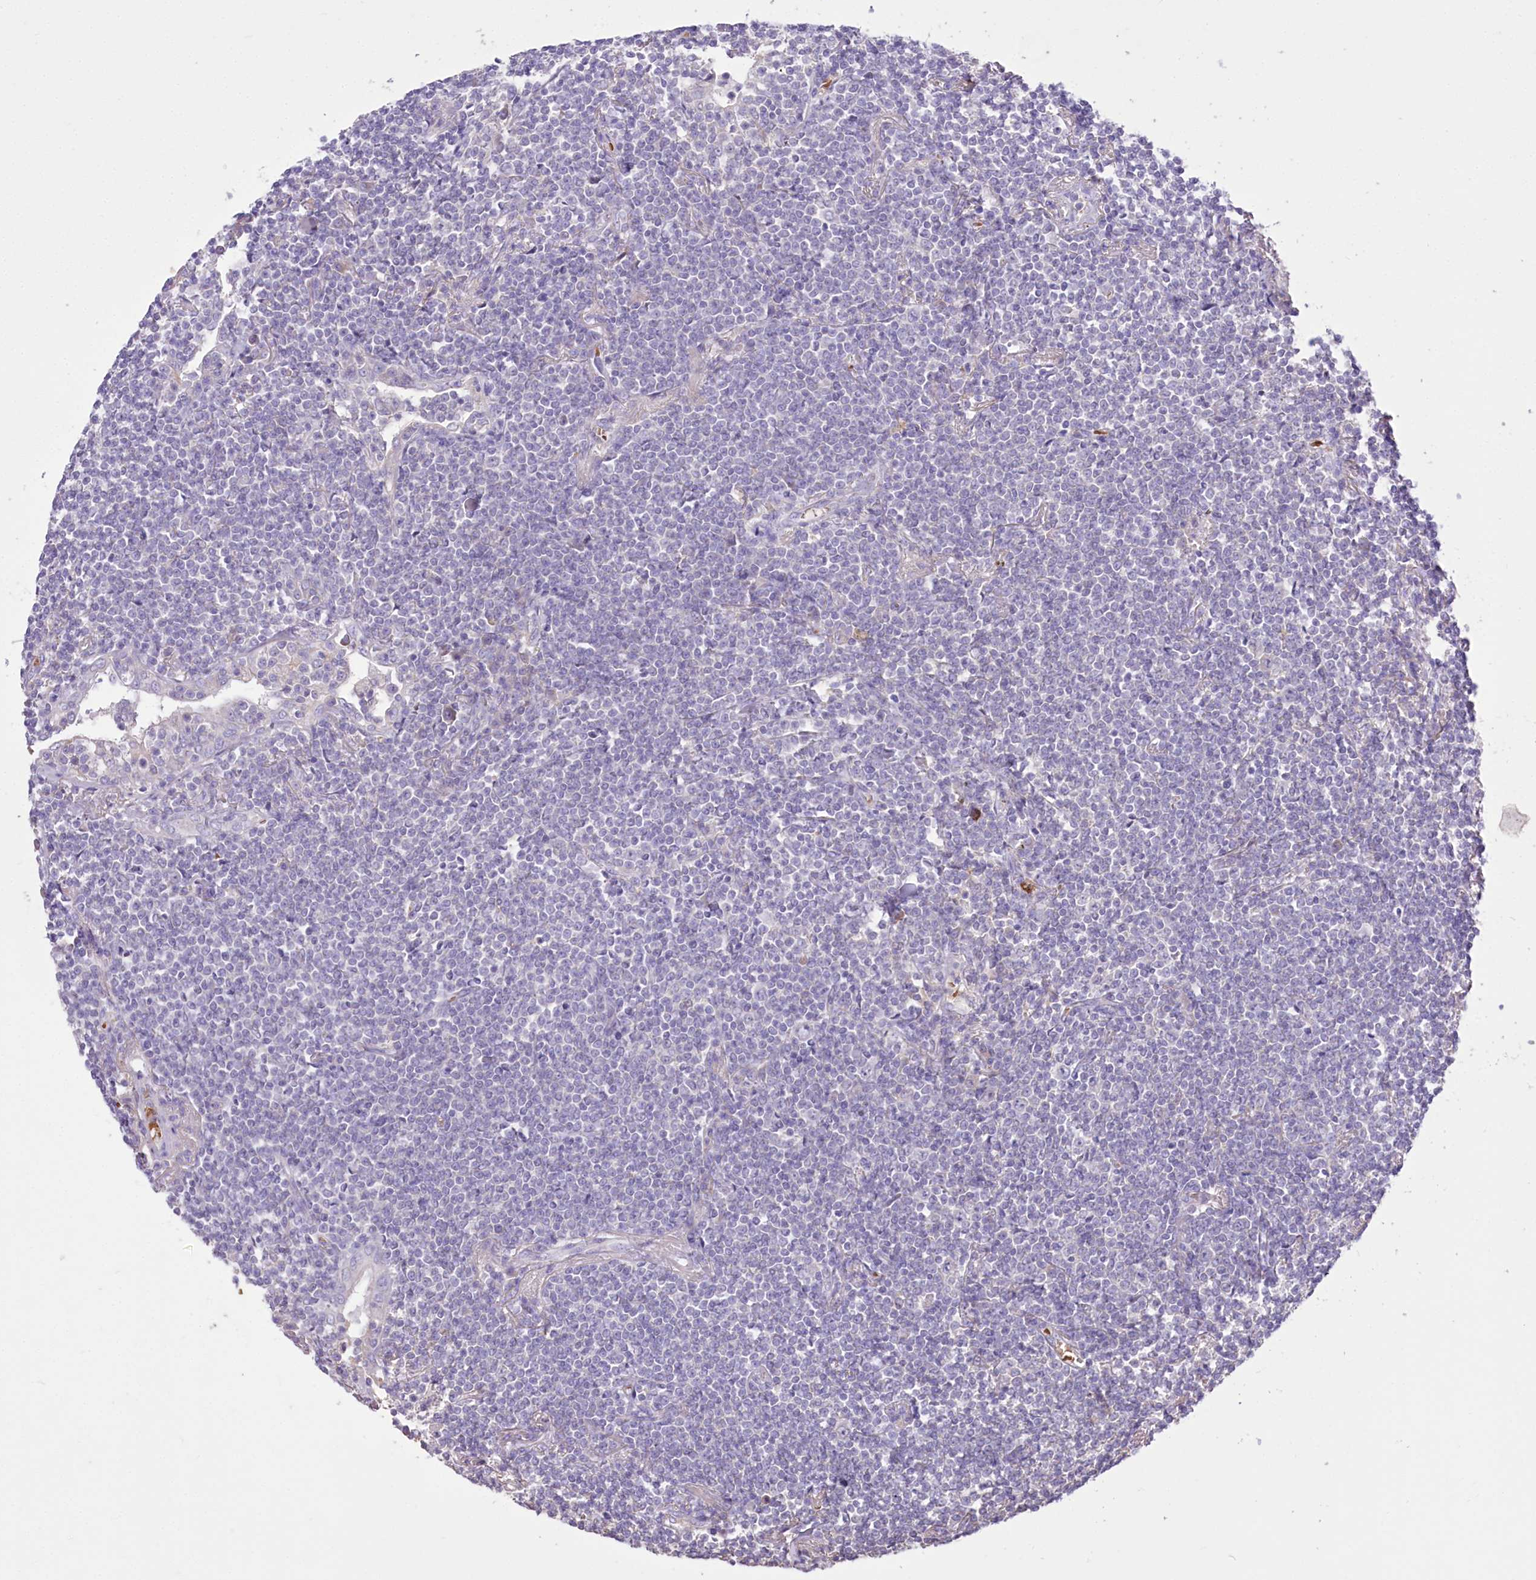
{"staining": {"intensity": "negative", "quantity": "none", "location": "none"}, "tissue": "lymphoma", "cell_type": "Tumor cells", "image_type": "cancer", "snomed": [{"axis": "morphology", "description": "Malignant lymphoma, non-Hodgkin's type, Low grade"}, {"axis": "topography", "description": "Lung"}], "caption": "Tumor cells show no significant positivity in low-grade malignant lymphoma, non-Hodgkin's type.", "gene": "PRSS53", "patient": {"sex": "female", "age": 71}}